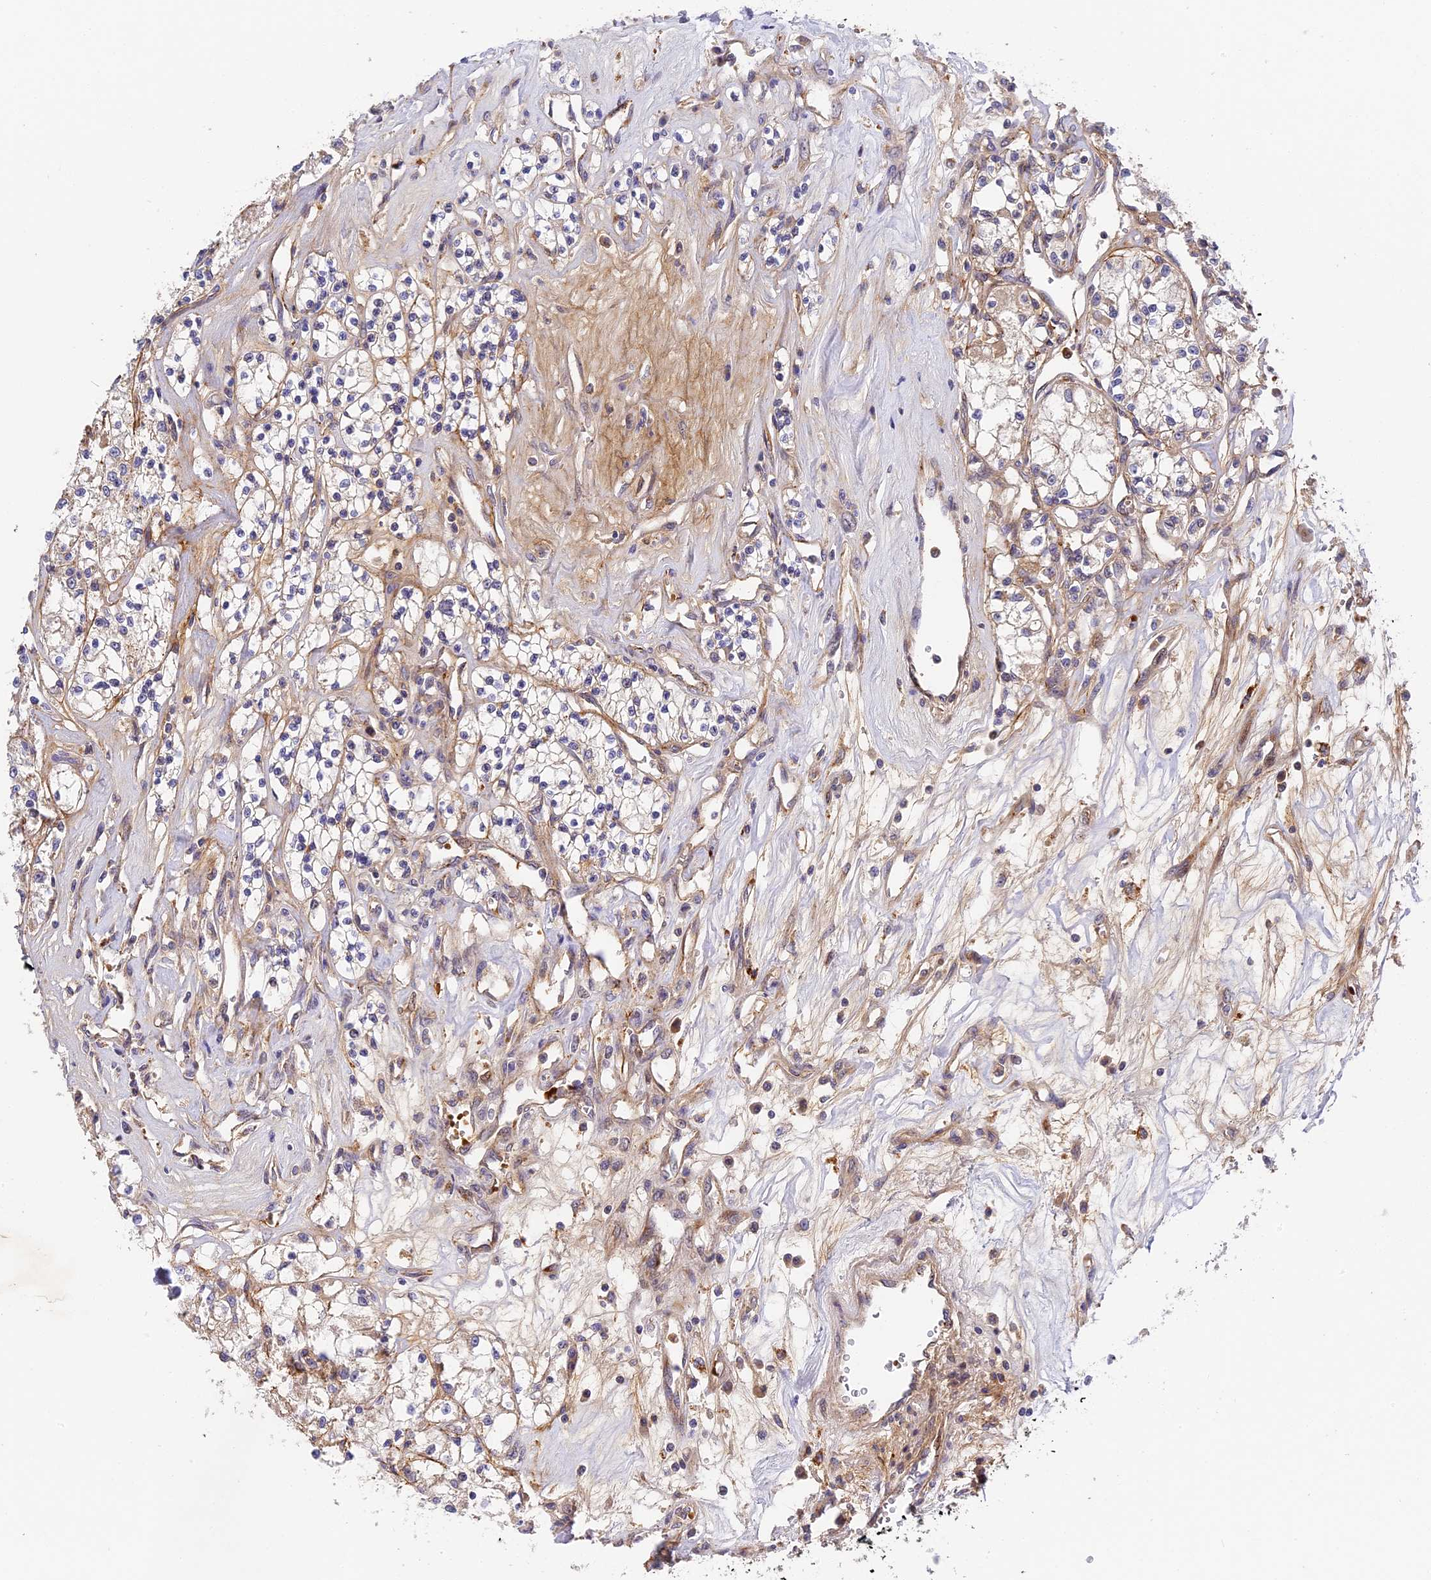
{"staining": {"intensity": "negative", "quantity": "none", "location": "none"}, "tissue": "renal cancer", "cell_type": "Tumor cells", "image_type": "cancer", "snomed": [{"axis": "morphology", "description": "Adenocarcinoma, NOS"}, {"axis": "topography", "description": "Kidney"}], "caption": "This is an immunohistochemistry (IHC) micrograph of human renal cancer. There is no expression in tumor cells.", "gene": "MISP3", "patient": {"sex": "female", "age": 59}}